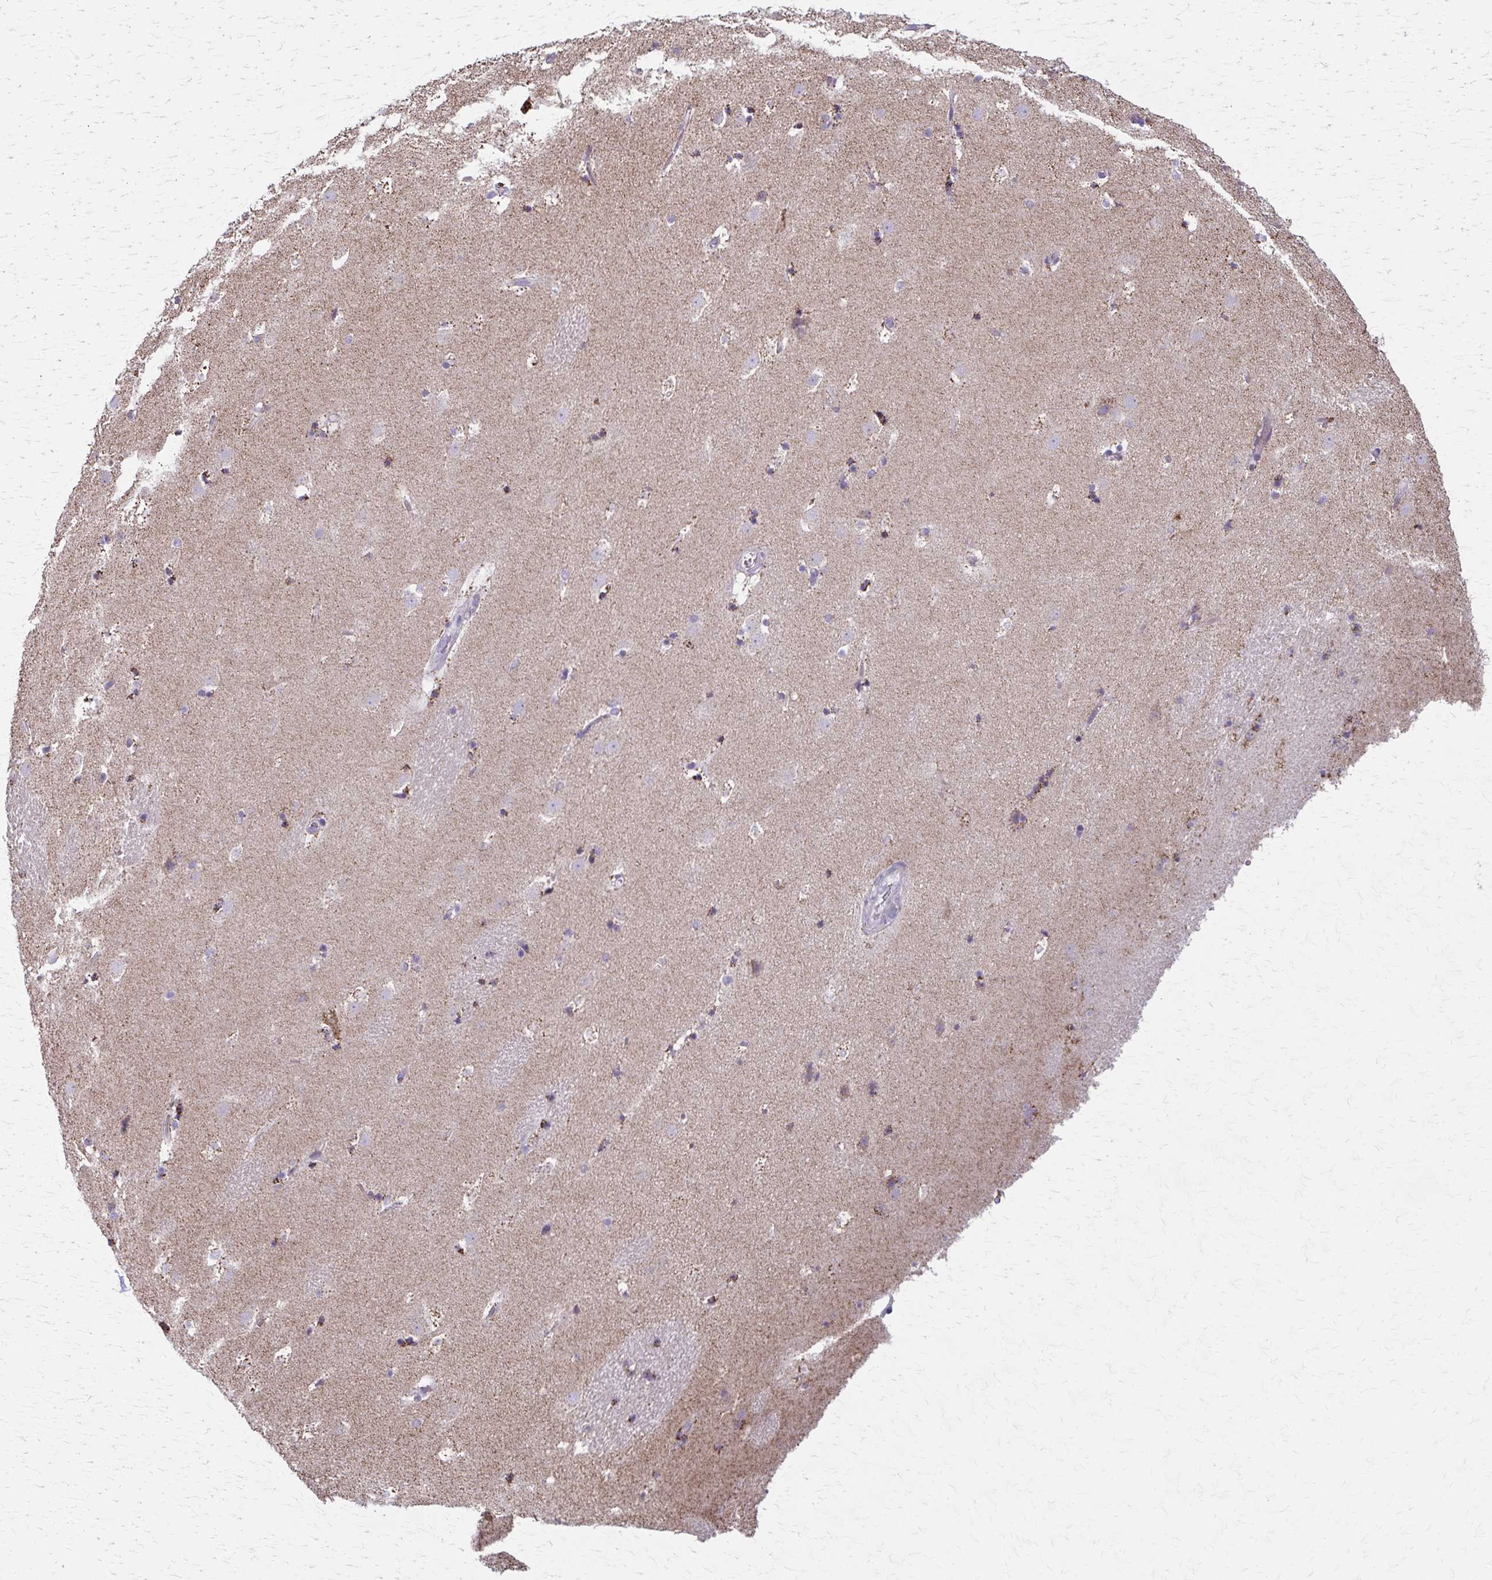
{"staining": {"intensity": "negative", "quantity": "none", "location": "none"}, "tissue": "caudate", "cell_type": "Glial cells", "image_type": "normal", "snomed": [{"axis": "morphology", "description": "Normal tissue, NOS"}, {"axis": "topography", "description": "Lateral ventricle wall"}], "caption": "Immunohistochemical staining of unremarkable caudate exhibits no significant expression in glial cells.", "gene": "TVP23A", "patient": {"sex": "male", "age": 37}}